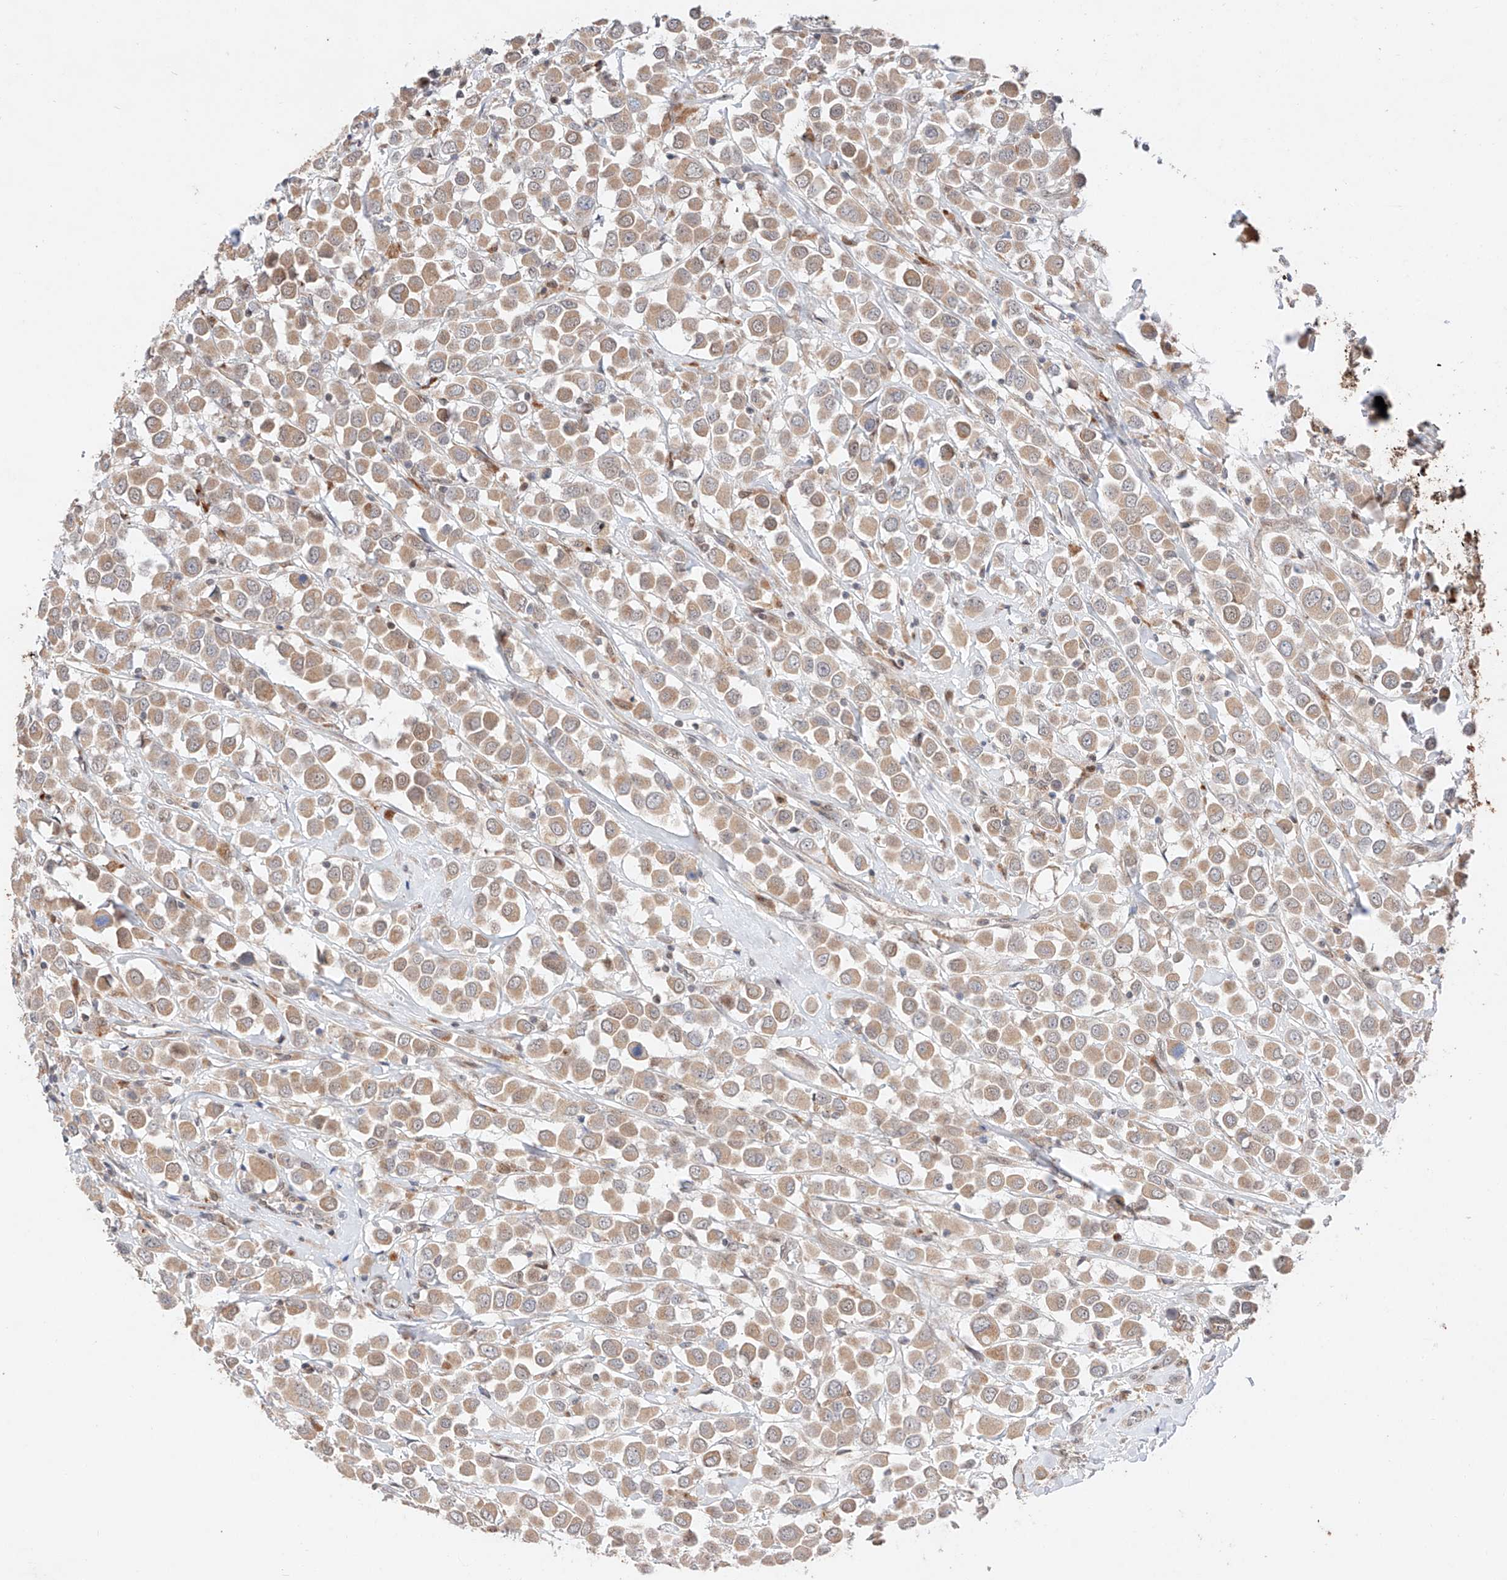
{"staining": {"intensity": "weak", "quantity": ">75%", "location": "cytoplasmic/membranous"}, "tissue": "breast cancer", "cell_type": "Tumor cells", "image_type": "cancer", "snomed": [{"axis": "morphology", "description": "Duct carcinoma"}, {"axis": "topography", "description": "Breast"}], "caption": "Breast infiltrating ductal carcinoma was stained to show a protein in brown. There is low levels of weak cytoplasmic/membranous expression in about >75% of tumor cells.", "gene": "GCNT1", "patient": {"sex": "female", "age": 61}}